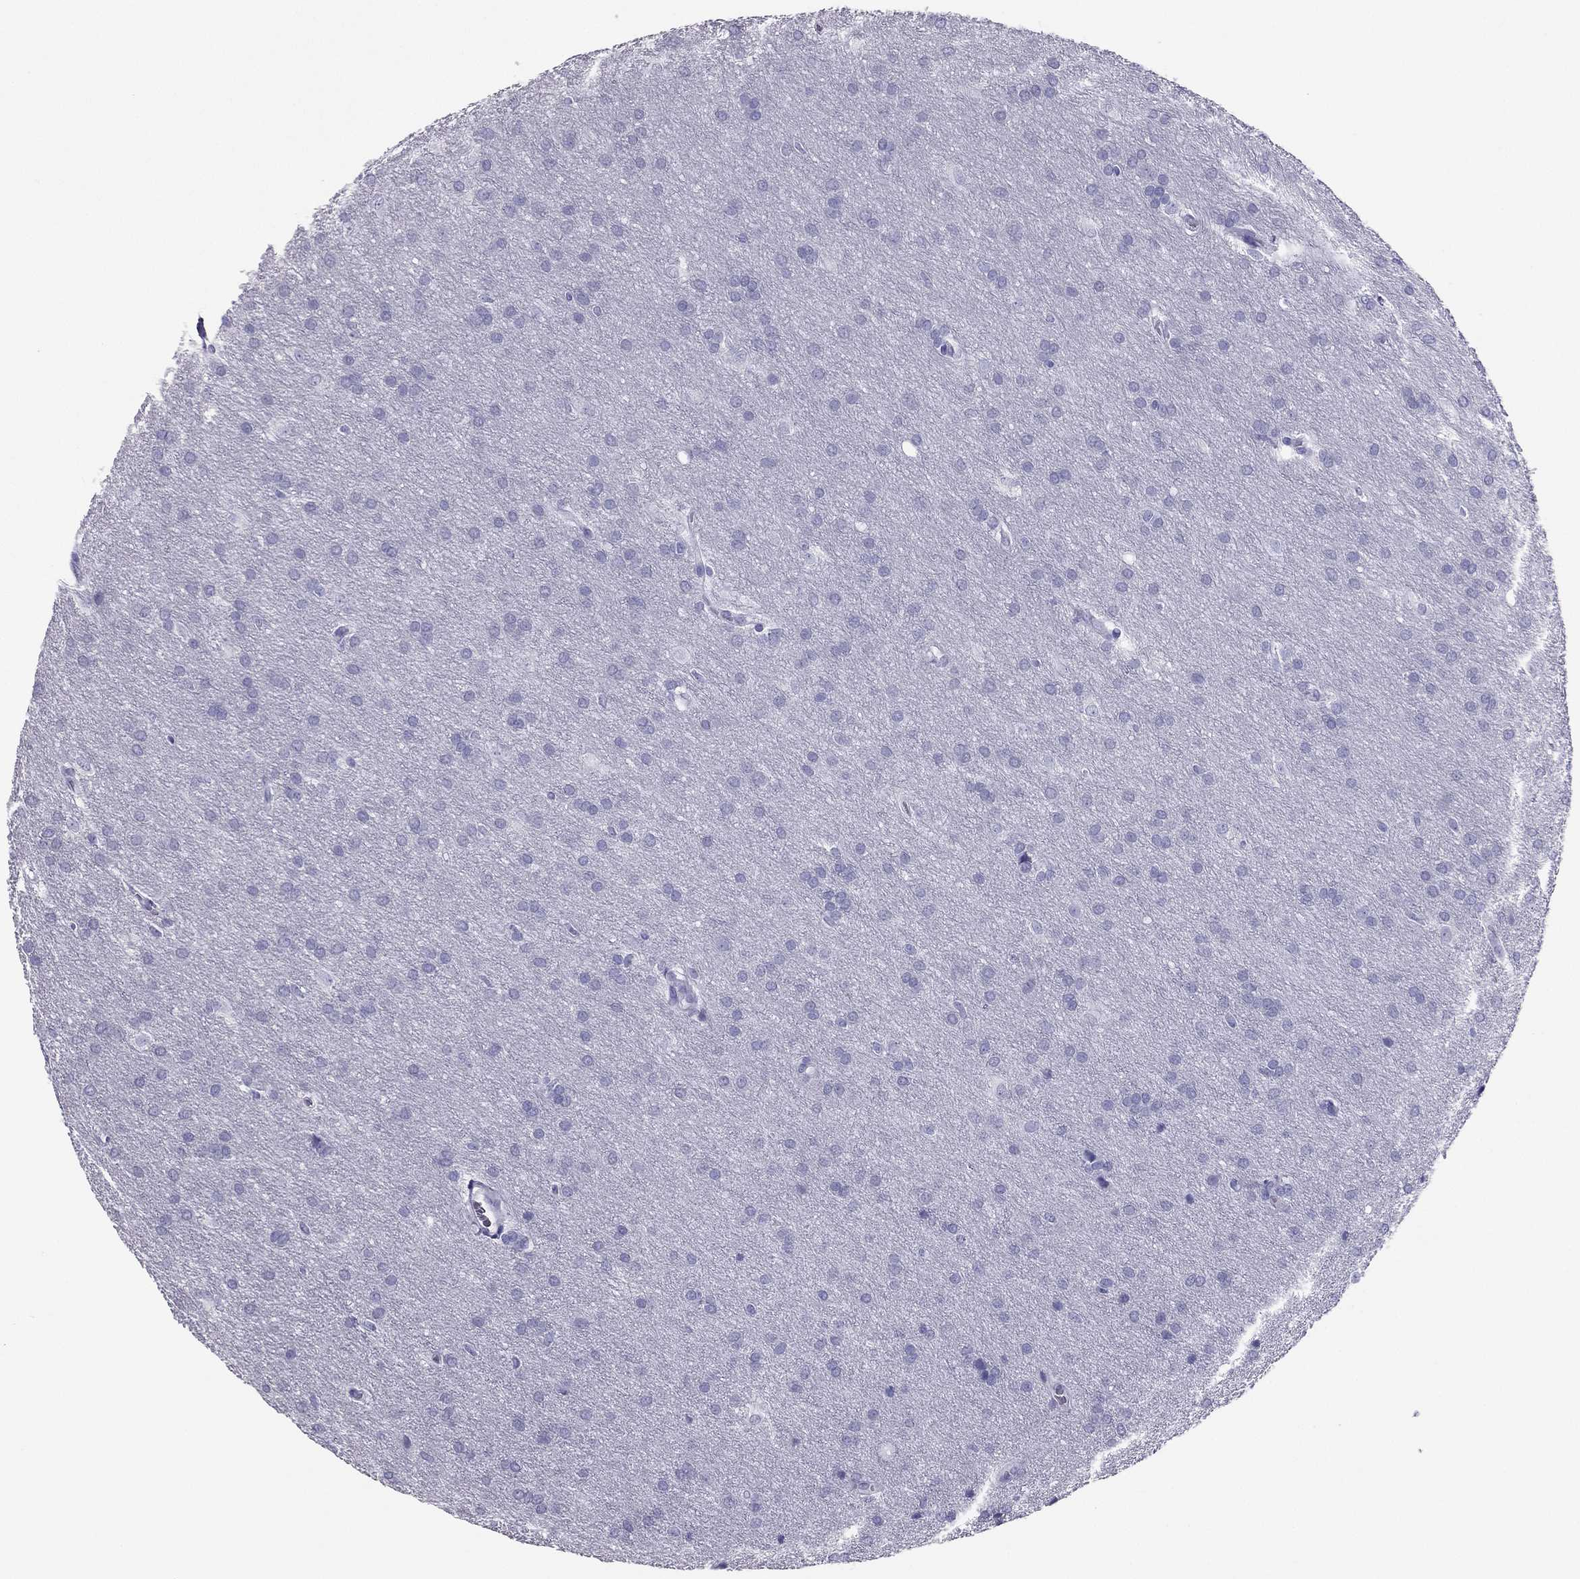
{"staining": {"intensity": "negative", "quantity": "none", "location": "none"}, "tissue": "glioma", "cell_type": "Tumor cells", "image_type": "cancer", "snomed": [{"axis": "morphology", "description": "Glioma, malignant, Low grade"}, {"axis": "topography", "description": "Brain"}], "caption": "Tumor cells are negative for protein expression in human low-grade glioma (malignant). Brightfield microscopy of immunohistochemistry (IHC) stained with DAB (brown) and hematoxylin (blue), captured at high magnification.", "gene": "PDE6A", "patient": {"sex": "female", "age": 32}}